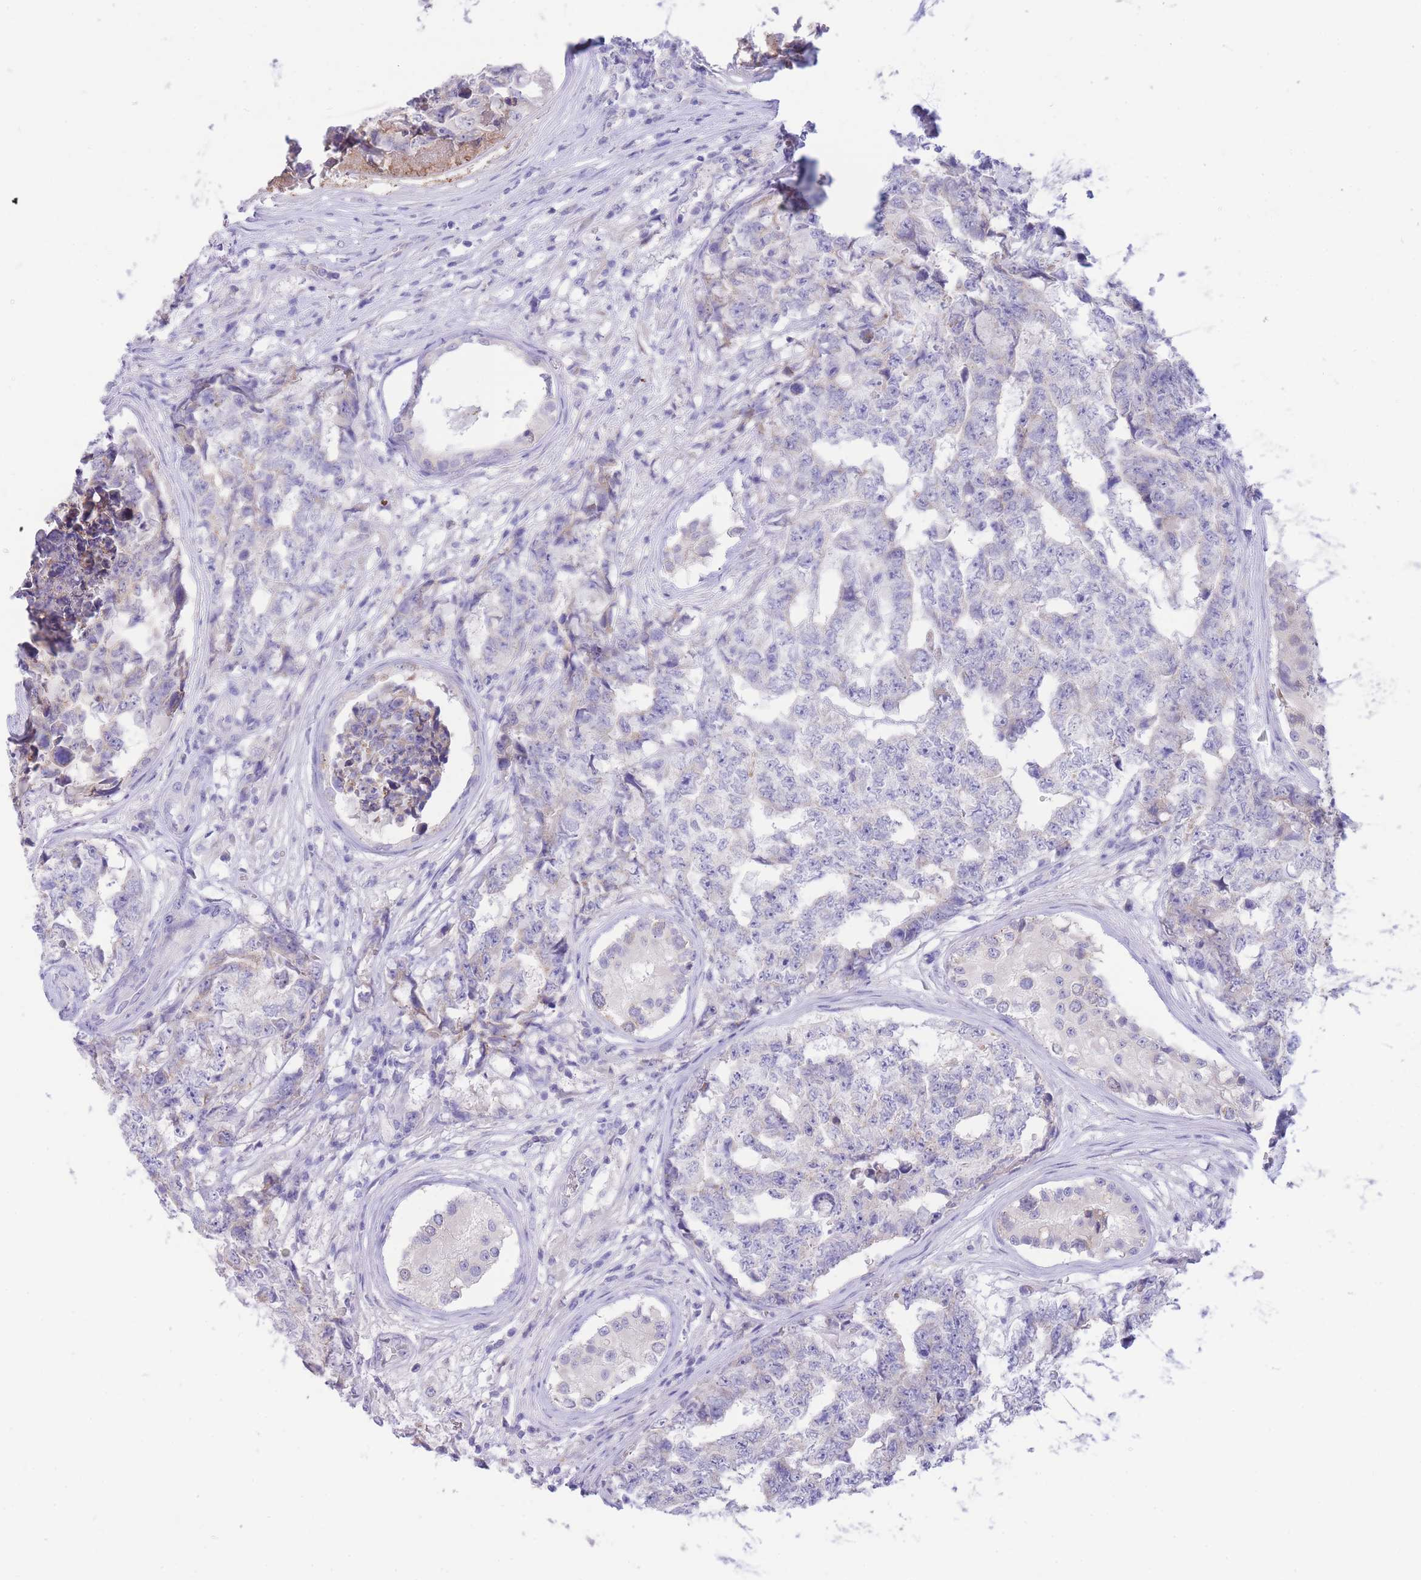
{"staining": {"intensity": "negative", "quantity": "none", "location": "none"}, "tissue": "testis cancer", "cell_type": "Tumor cells", "image_type": "cancer", "snomed": [{"axis": "morphology", "description": "Carcinoma, Embryonal, NOS"}, {"axis": "topography", "description": "Testis"}], "caption": "A histopathology image of human testis cancer is negative for staining in tumor cells. The staining was performed using DAB to visualize the protein expression in brown, while the nuclei were stained in blue with hematoxylin (Magnification: 20x).", "gene": "PCDHB3", "patient": {"sex": "male", "age": 25}}